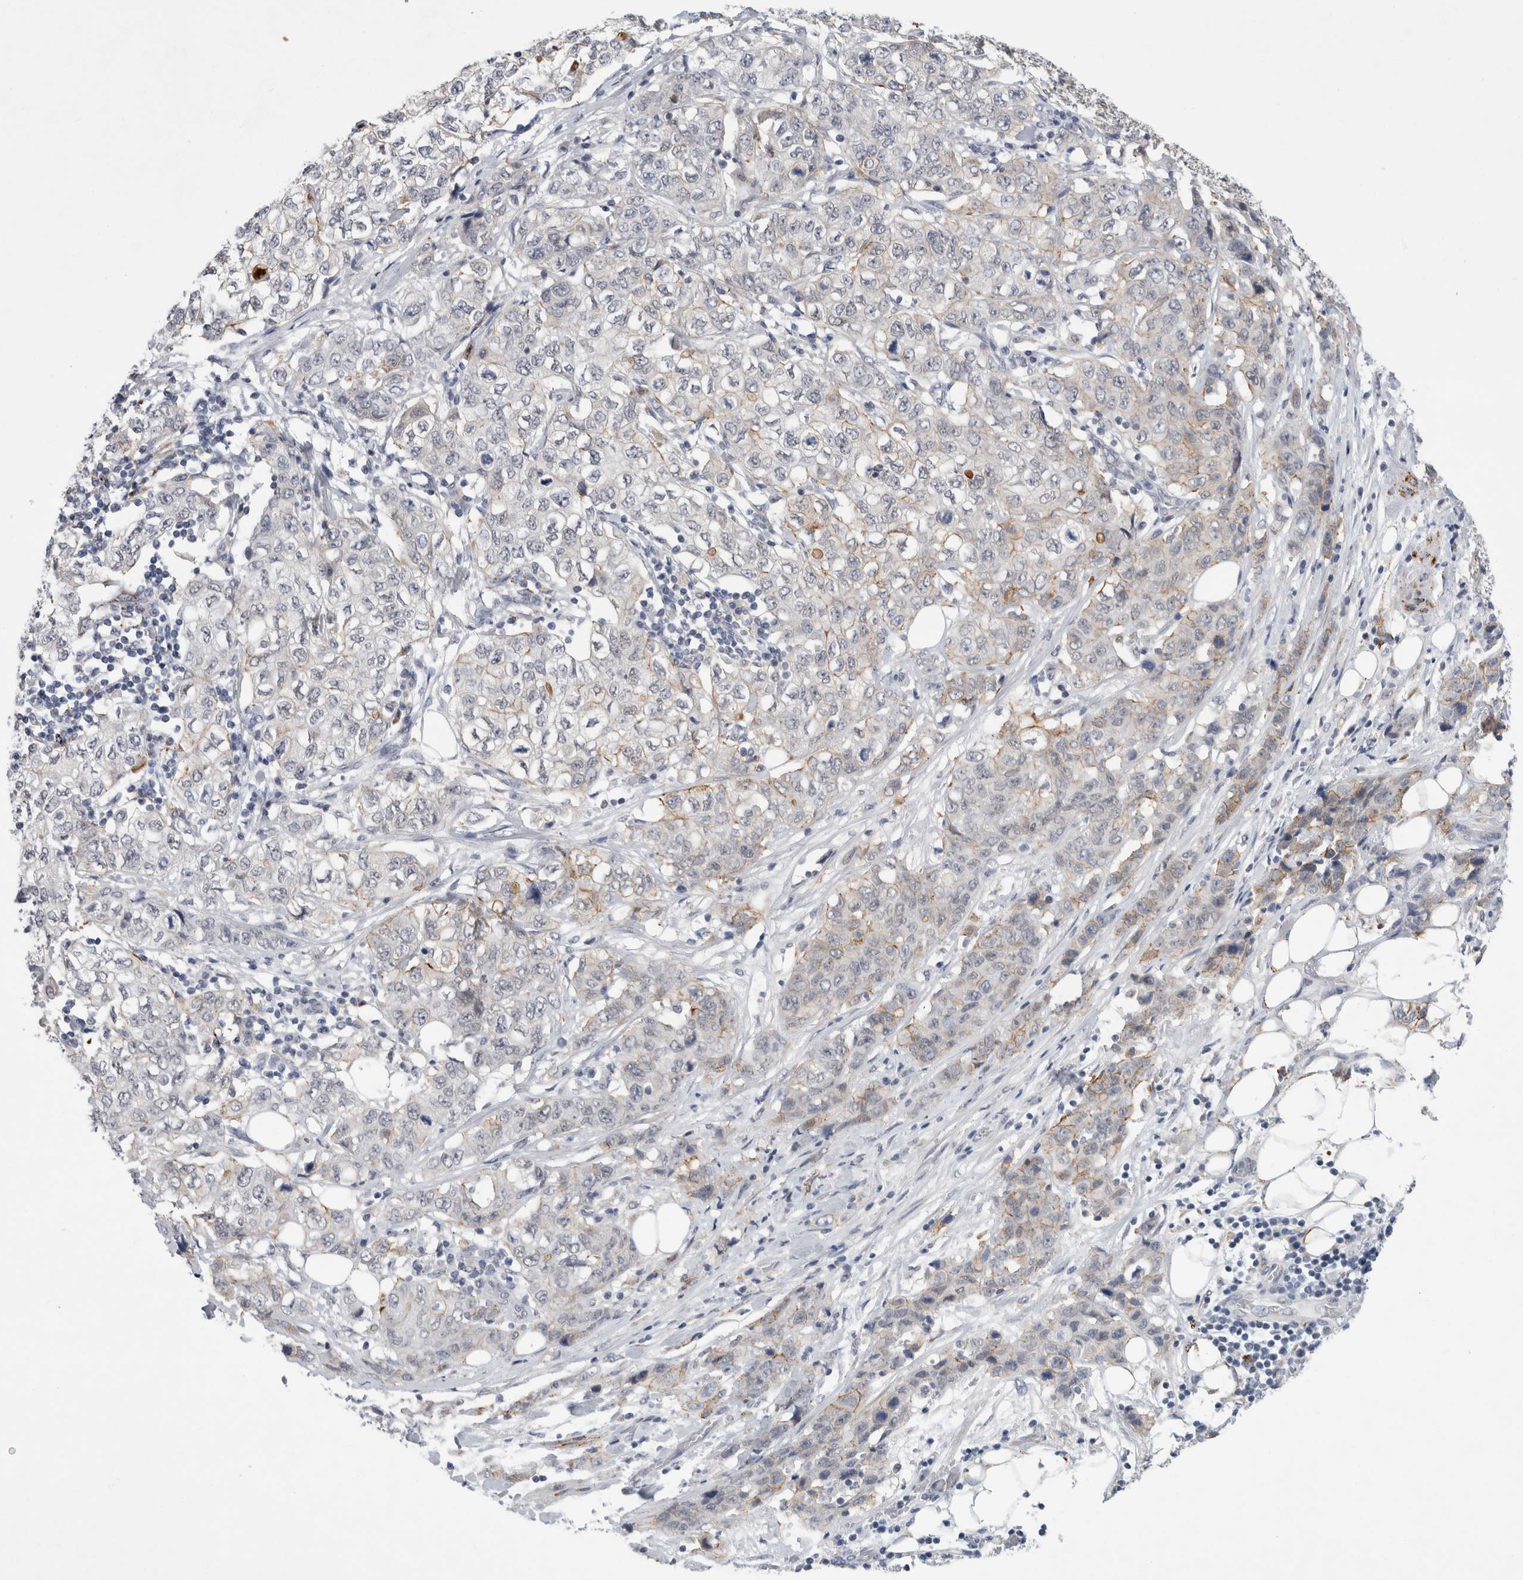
{"staining": {"intensity": "weak", "quantity": "<25%", "location": "cytoplasmic/membranous"}, "tissue": "stomach cancer", "cell_type": "Tumor cells", "image_type": "cancer", "snomed": [{"axis": "morphology", "description": "Adenocarcinoma, NOS"}, {"axis": "topography", "description": "Stomach"}], "caption": "A high-resolution micrograph shows IHC staining of adenocarcinoma (stomach), which displays no significant expression in tumor cells.", "gene": "NIPA1", "patient": {"sex": "male", "age": 48}}